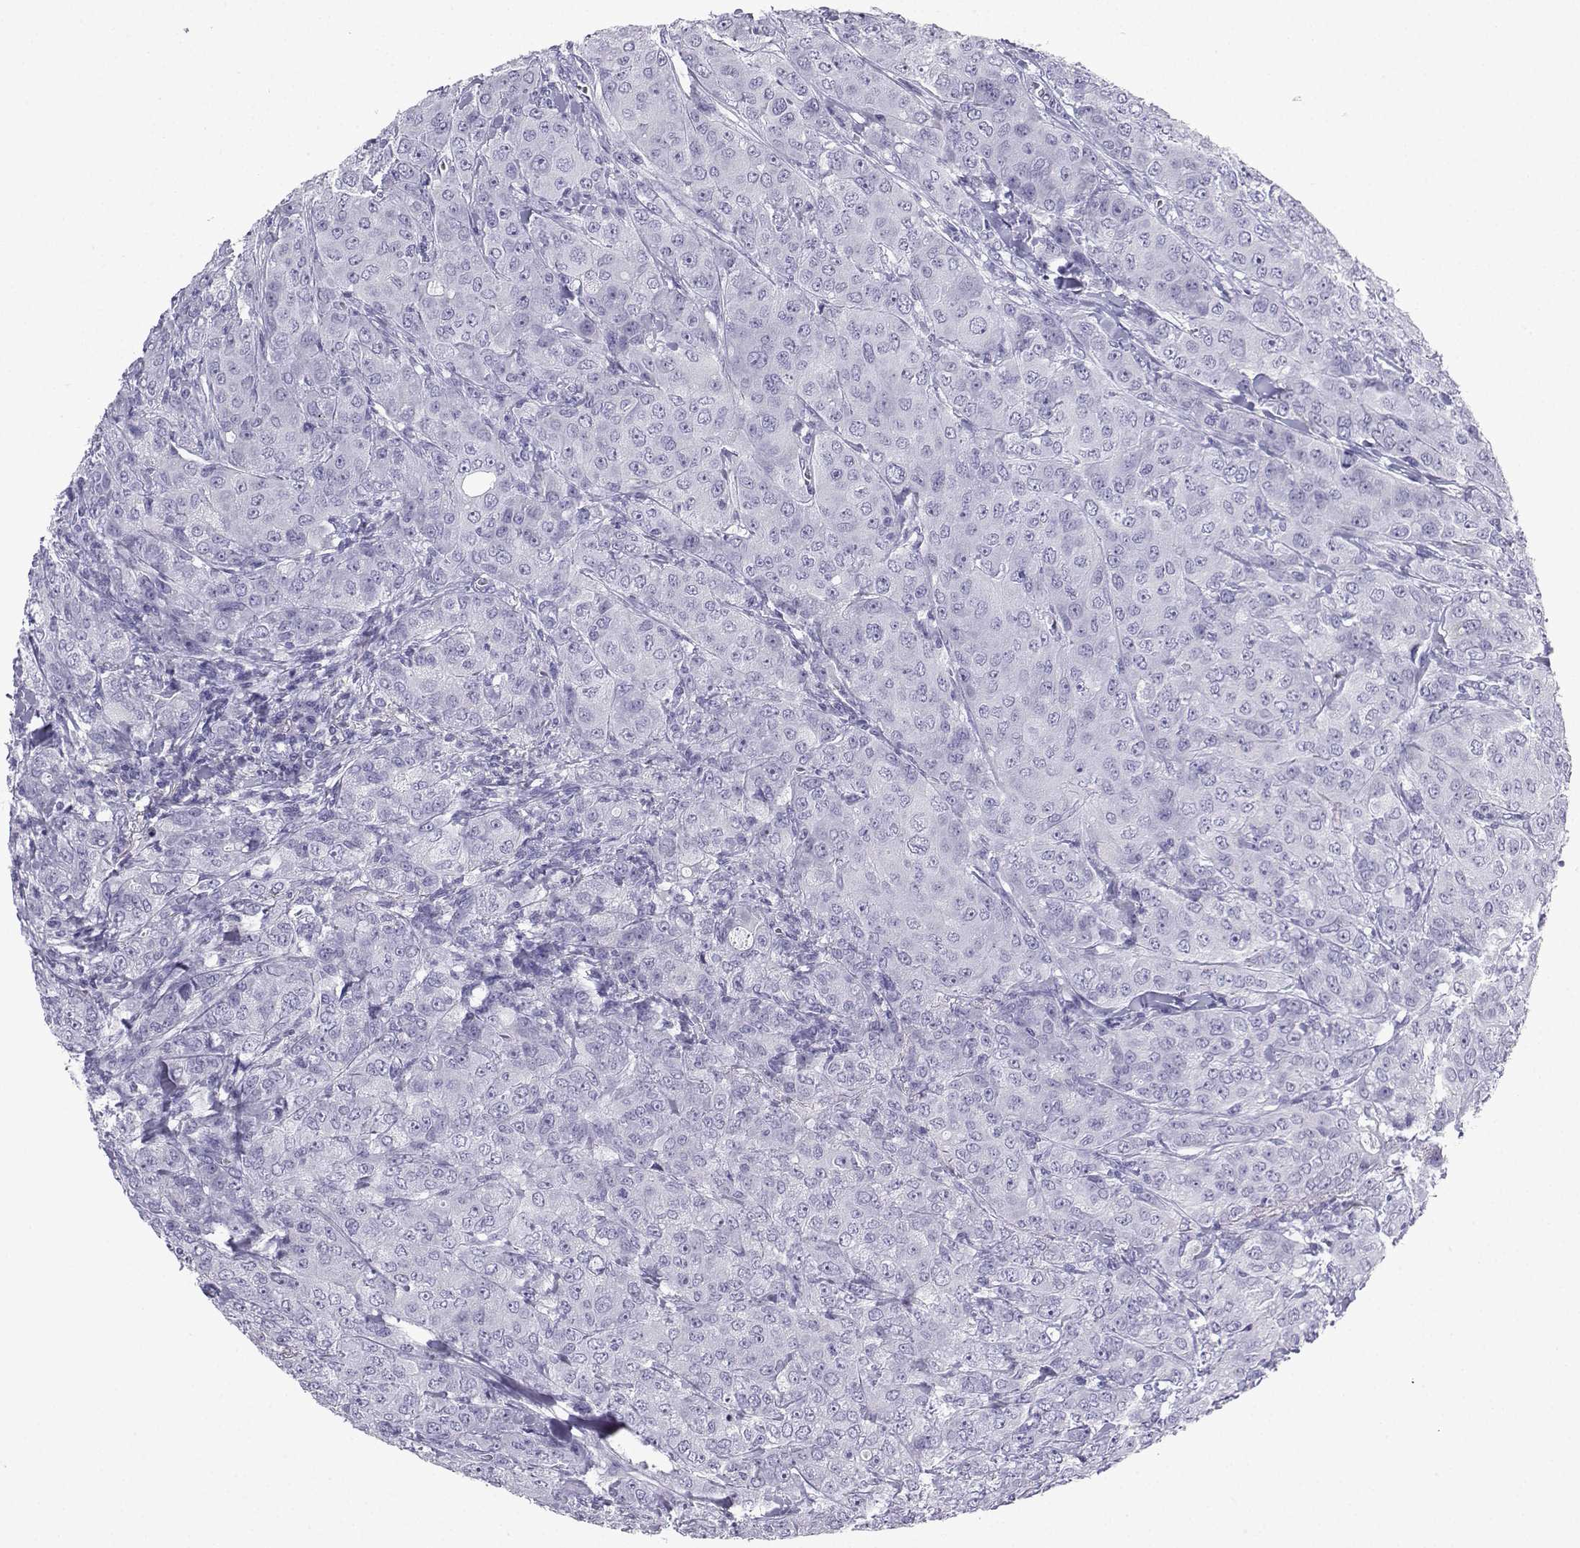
{"staining": {"intensity": "negative", "quantity": "none", "location": "none"}, "tissue": "breast cancer", "cell_type": "Tumor cells", "image_type": "cancer", "snomed": [{"axis": "morphology", "description": "Duct carcinoma"}, {"axis": "topography", "description": "Breast"}], "caption": "There is no significant expression in tumor cells of invasive ductal carcinoma (breast). (Stains: DAB immunohistochemistry with hematoxylin counter stain, Microscopy: brightfield microscopy at high magnification).", "gene": "SLC18A2", "patient": {"sex": "female", "age": 43}}